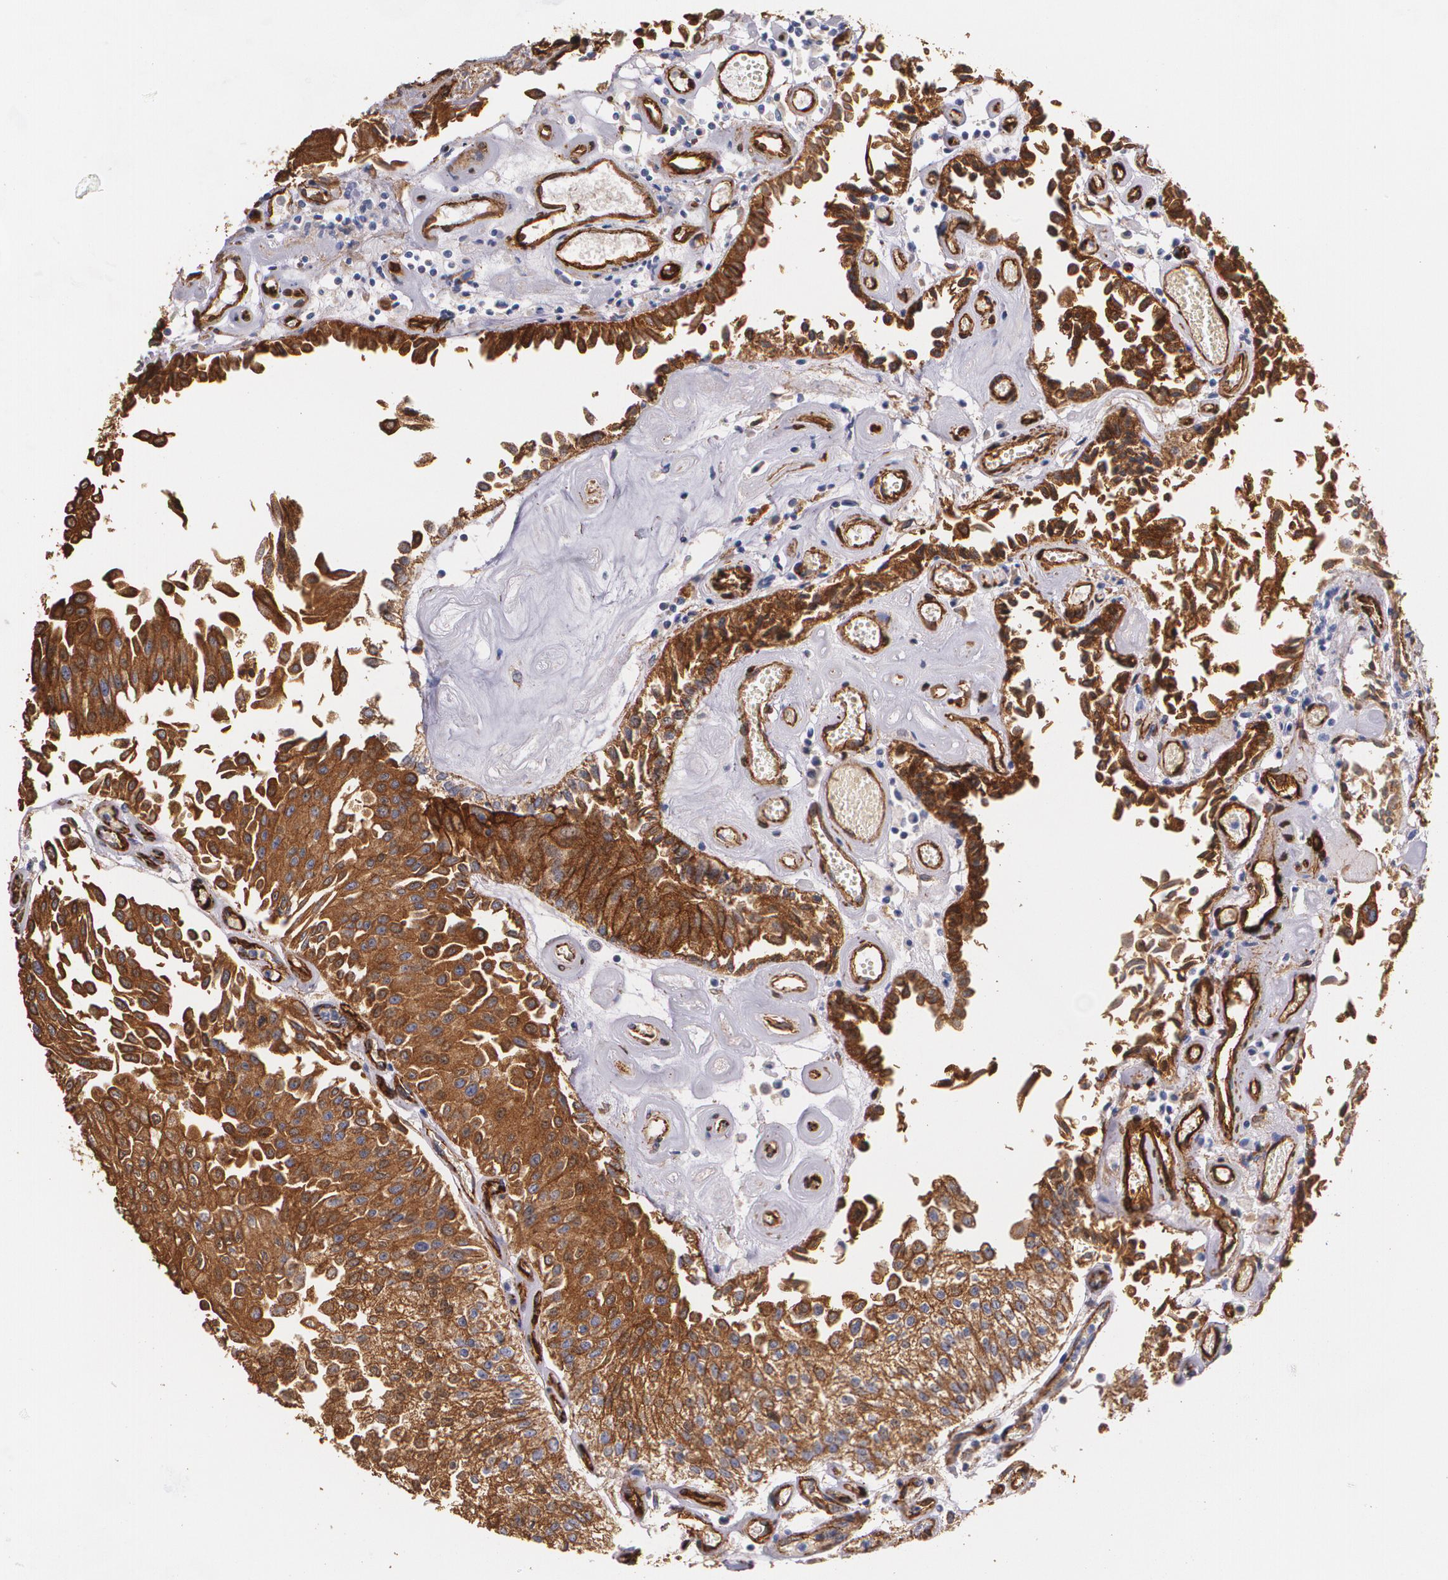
{"staining": {"intensity": "strong", "quantity": "25%-75%", "location": "cytoplasmic/membranous"}, "tissue": "urothelial cancer", "cell_type": "Tumor cells", "image_type": "cancer", "snomed": [{"axis": "morphology", "description": "Urothelial carcinoma, Low grade"}, {"axis": "topography", "description": "Urinary bladder"}], "caption": "Immunohistochemistry micrograph of human urothelial carcinoma (low-grade) stained for a protein (brown), which exhibits high levels of strong cytoplasmic/membranous expression in about 25%-75% of tumor cells.", "gene": "TJP1", "patient": {"sex": "male", "age": 86}}